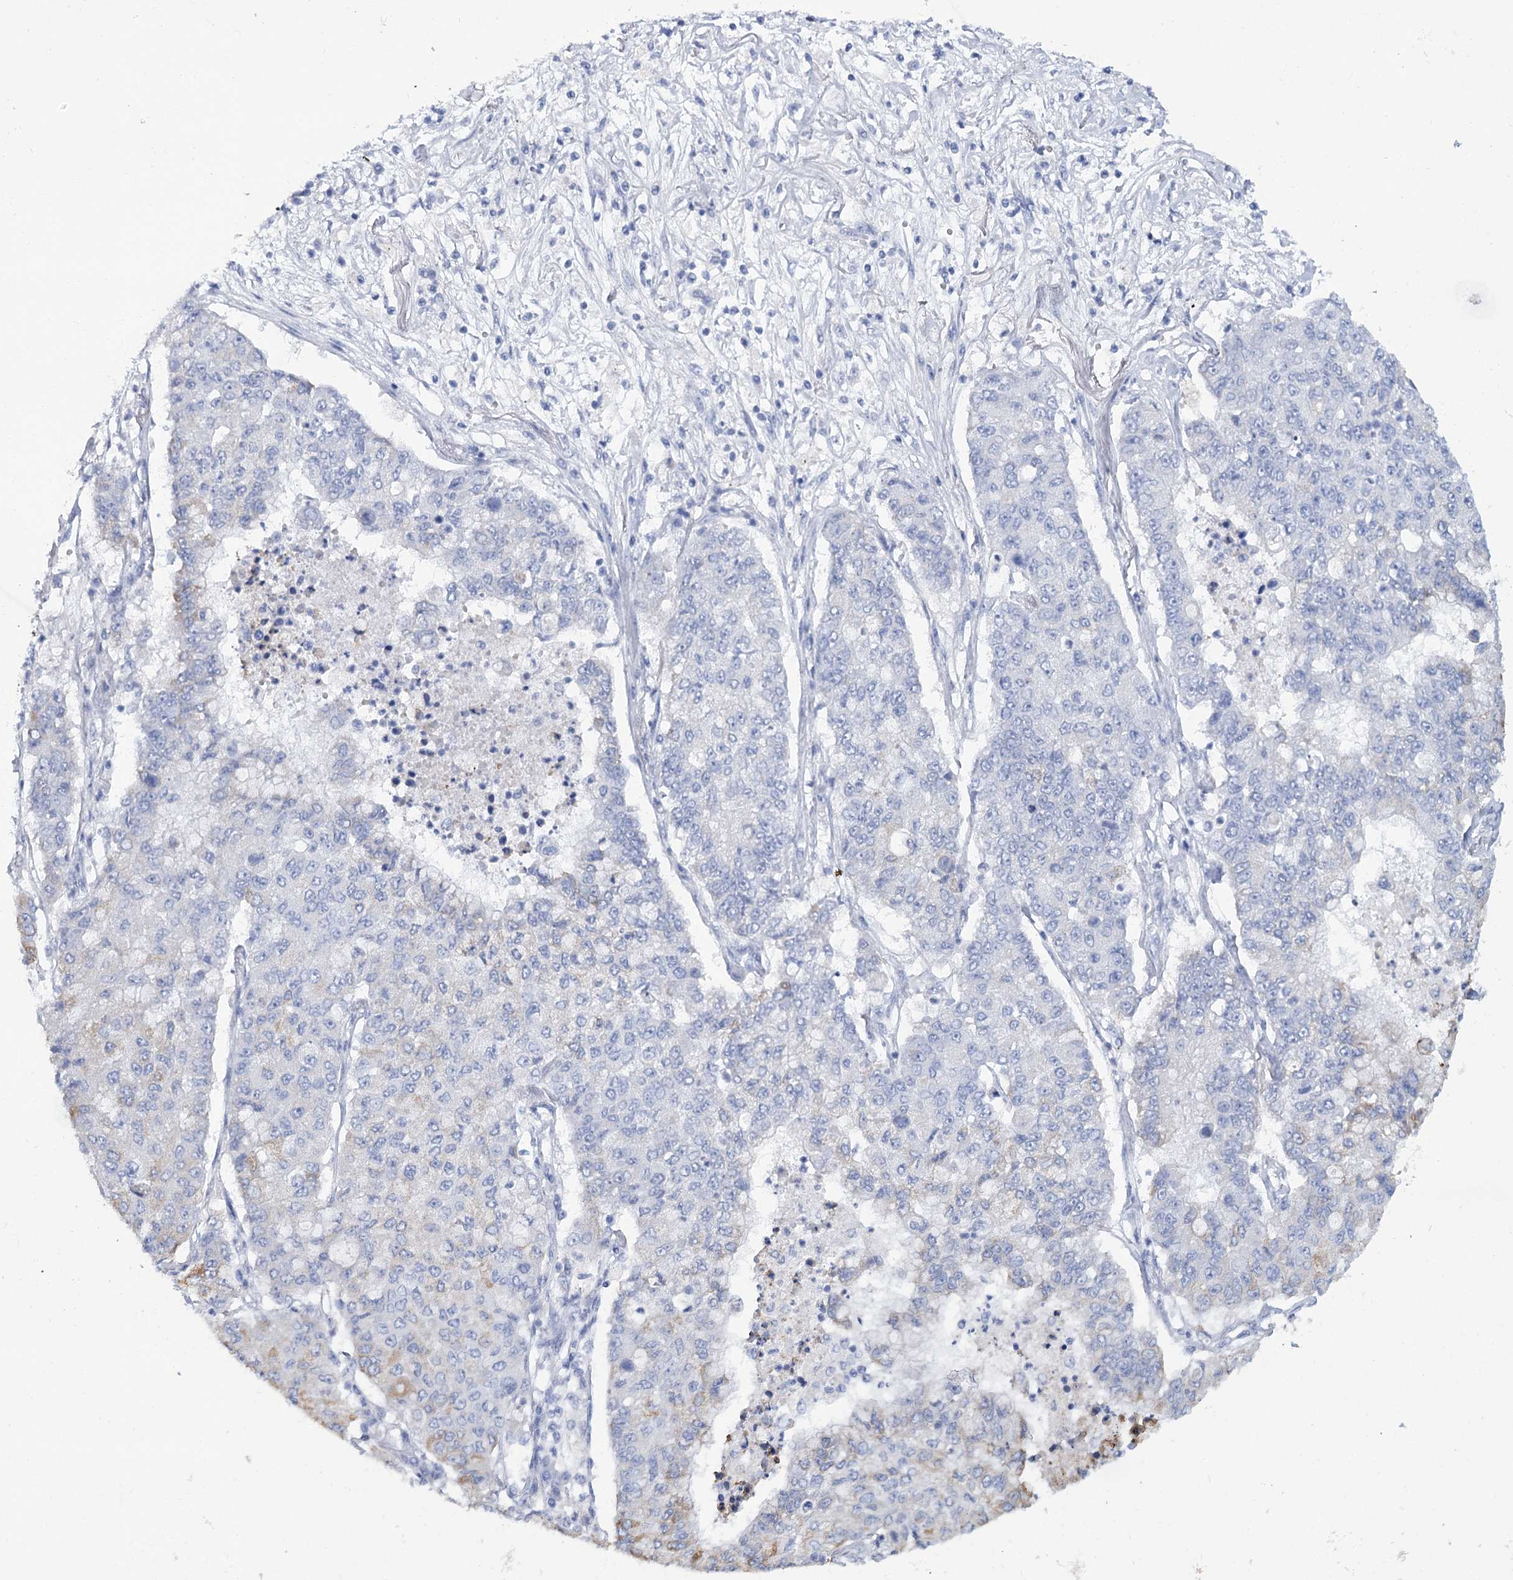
{"staining": {"intensity": "negative", "quantity": "none", "location": "none"}, "tissue": "lung cancer", "cell_type": "Tumor cells", "image_type": "cancer", "snomed": [{"axis": "morphology", "description": "Squamous cell carcinoma, NOS"}, {"axis": "topography", "description": "Lung"}], "caption": "Image shows no significant protein staining in tumor cells of lung cancer (squamous cell carcinoma).", "gene": "RNF186", "patient": {"sex": "male", "age": 74}}